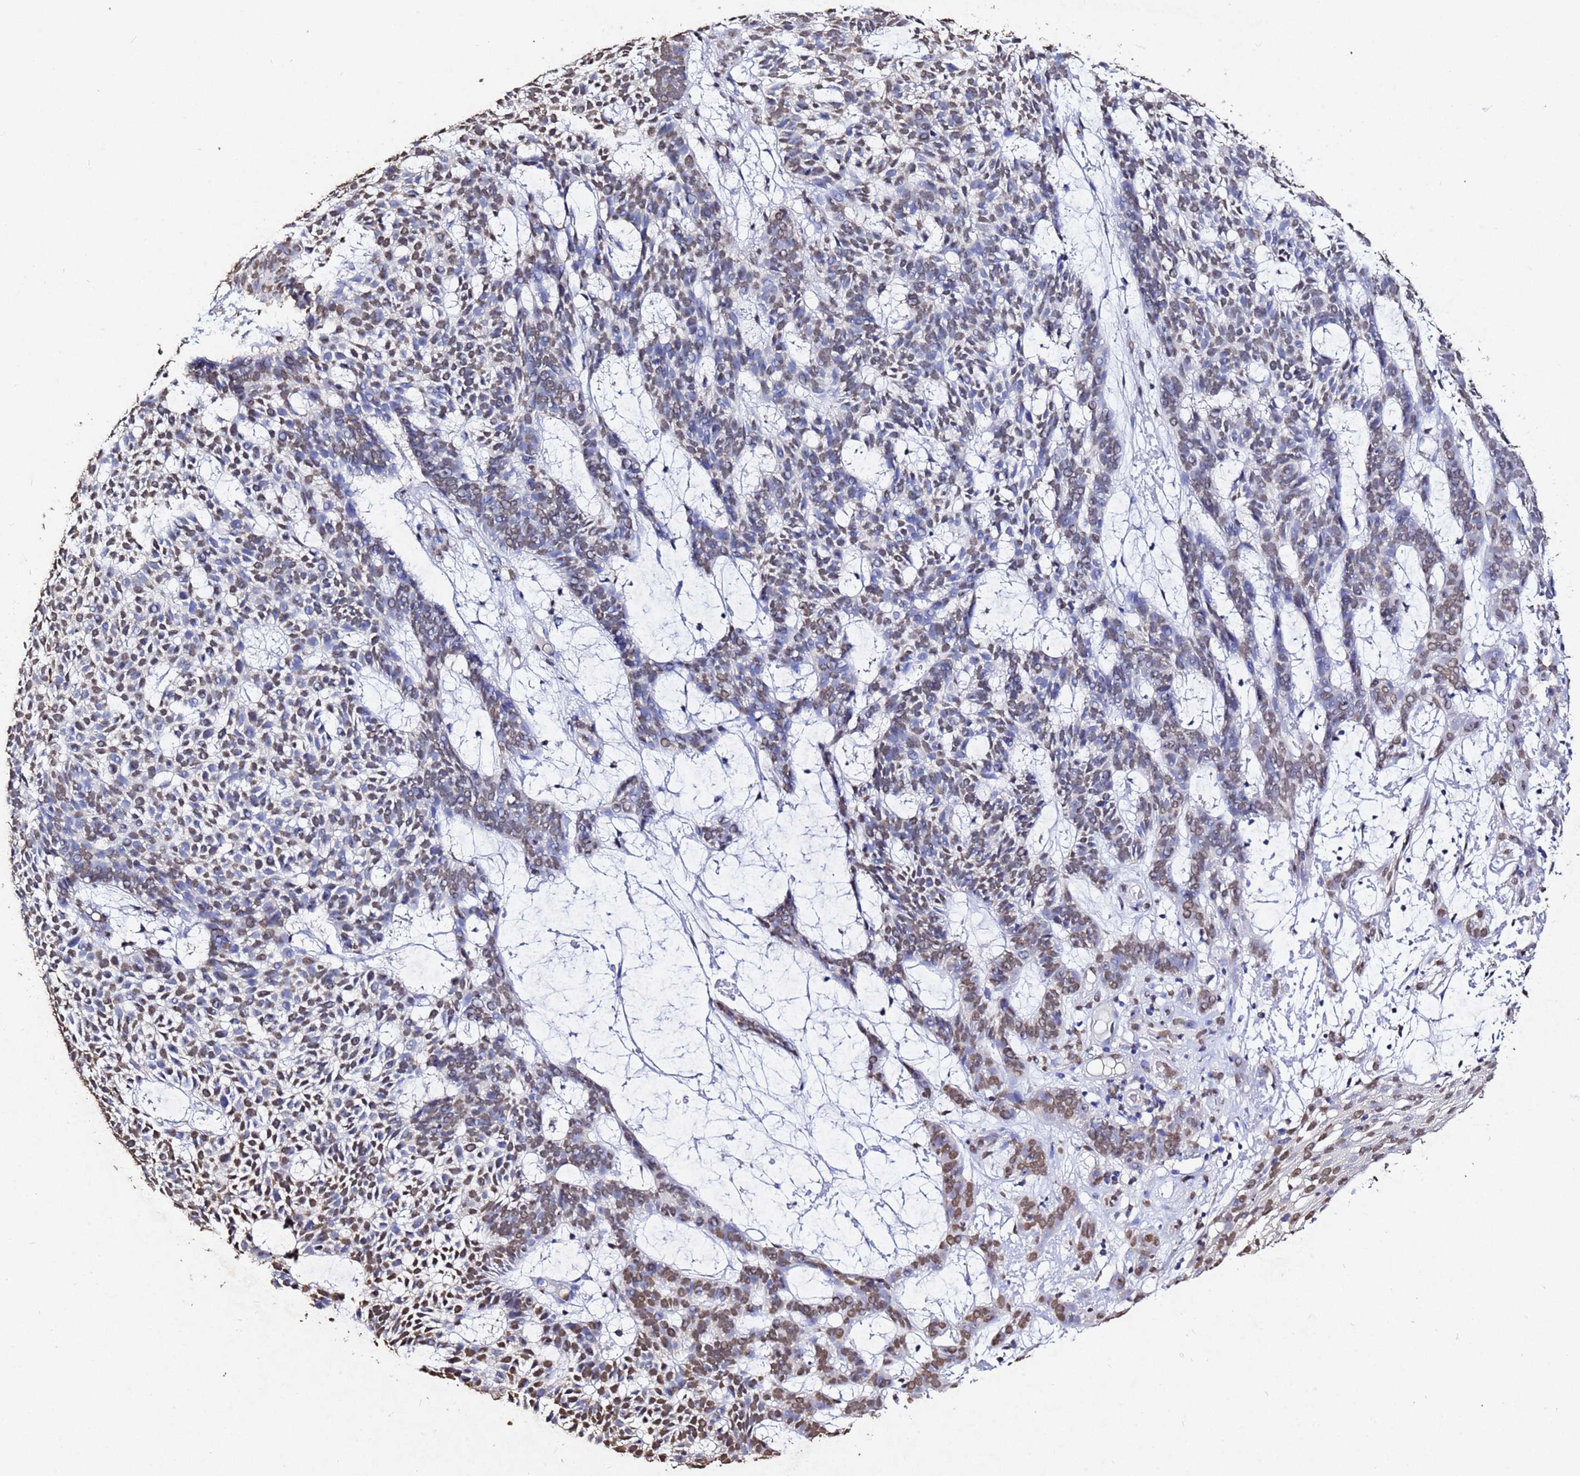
{"staining": {"intensity": "weak", "quantity": "25%-75%", "location": "nuclear"}, "tissue": "skin cancer", "cell_type": "Tumor cells", "image_type": "cancer", "snomed": [{"axis": "morphology", "description": "Basal cell carcinoma"}, {"axis": "topography", "description": "Skin"}], "caption": "Protein staining reveals weak nuclear positivity in about 25%-75% of tumor cells in skin cancer. Using DAB (brown) and hematoxylin (blue) stains, captured at high magnification using brightfield microscopy.", "gene": "MYOCD", "patient": {"sex": "female", "age": 78}}